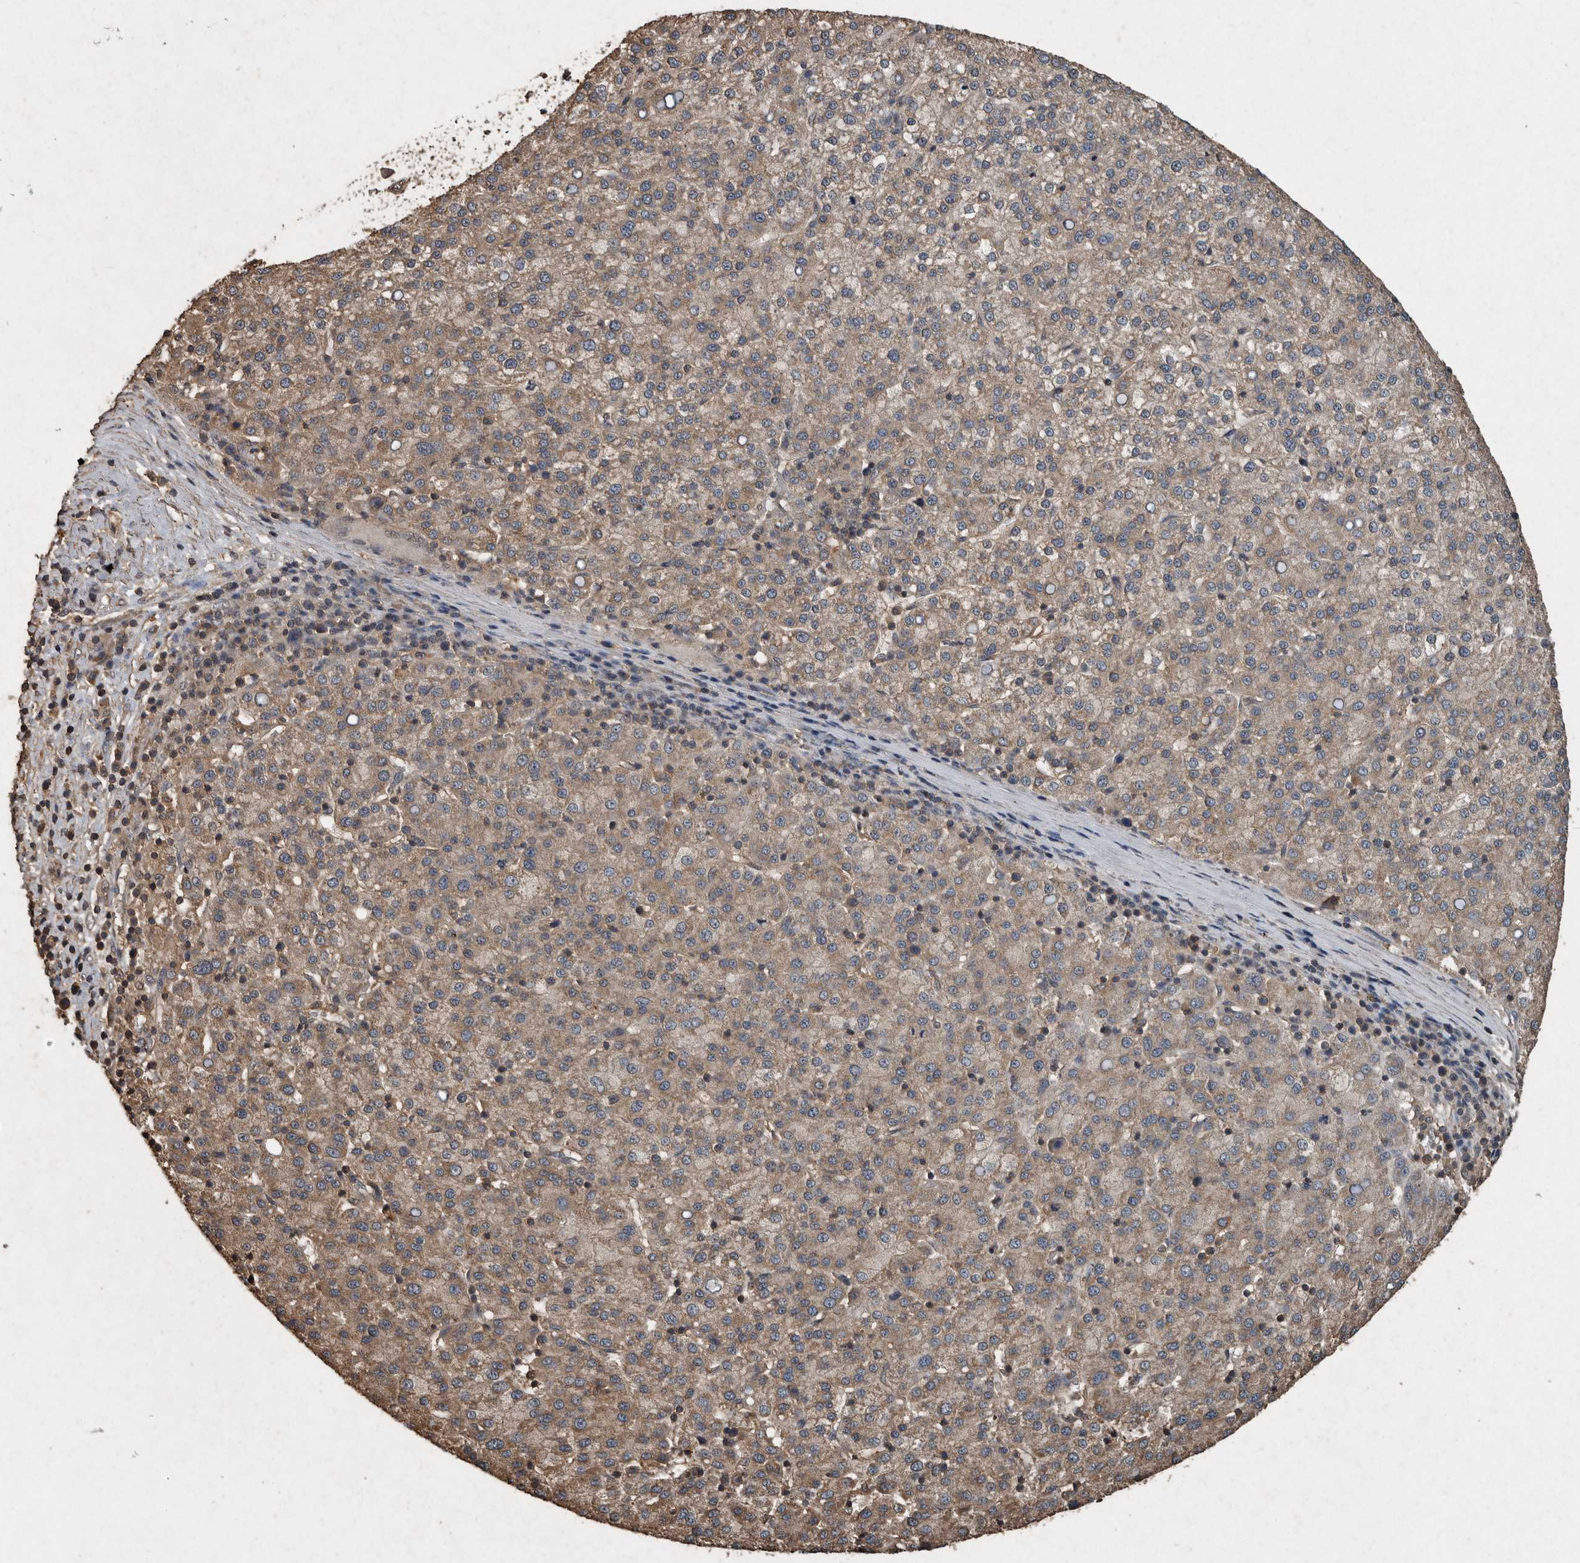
{"staining": {"intensity": "weak", "quantity": ">75%", "location": "cytoplasmic/membranous"}, "tissue": "liver cancer", "cell_type": "Tumor cells", "image_type": "cancer", "snomed": [{"axis": "morphology", "description": "Carcinoma, Hepatocellular, NOS"}, {"axis": "topography", "description": "Liver"}], "caption": "Protein analysis of hepatocellular carcinoma (liver) tissue demonstrates weak cytoplasmic/membranous positivity in approximately >75% of tumor cells.", "gene": "FGFRL1", "patient": {"sex": "female", "age": 58}}